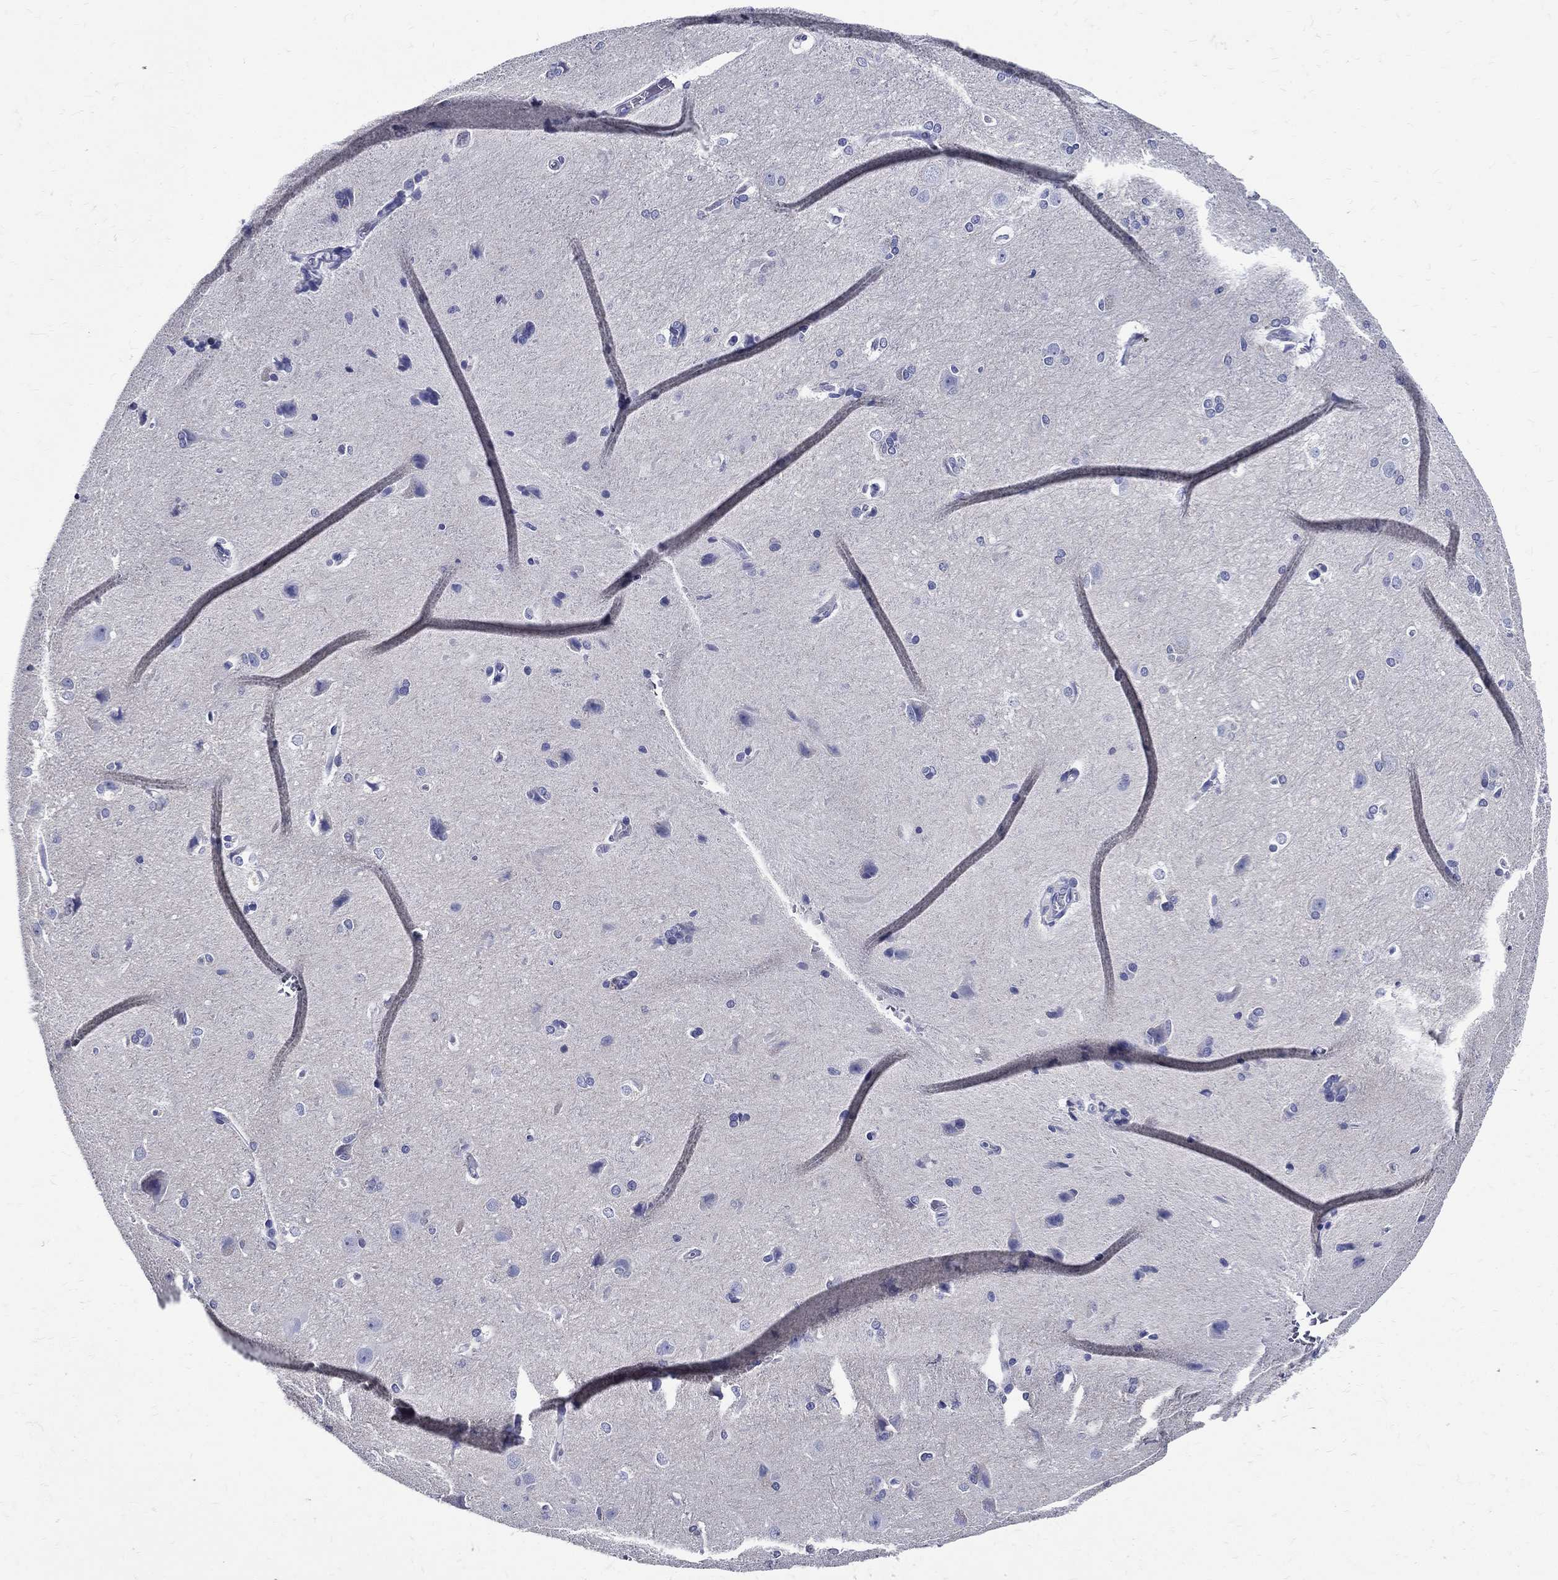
{"staining": {"intensity": "negative", "quantity": "none", "location": "none"}, "tissue": "cerebral cortex", "cell_type": "Endothelial cells", "image_type": "normal", "snomed": [{"axis": "morphology", "description": "Normal tissue, NOS"}, {"axis": "topography", "description": "Cerebral cortex"}], "caption": "There is no significant positivity in endothelial cells of cerebral cortex. (DAB (3,3'-diaminobenzidine) immunohistochemistry (IHC) visualized using brightfield microscopy, high magnification).", "gene": "ACE2", "patient": {"sex": "male", "age": 57}}